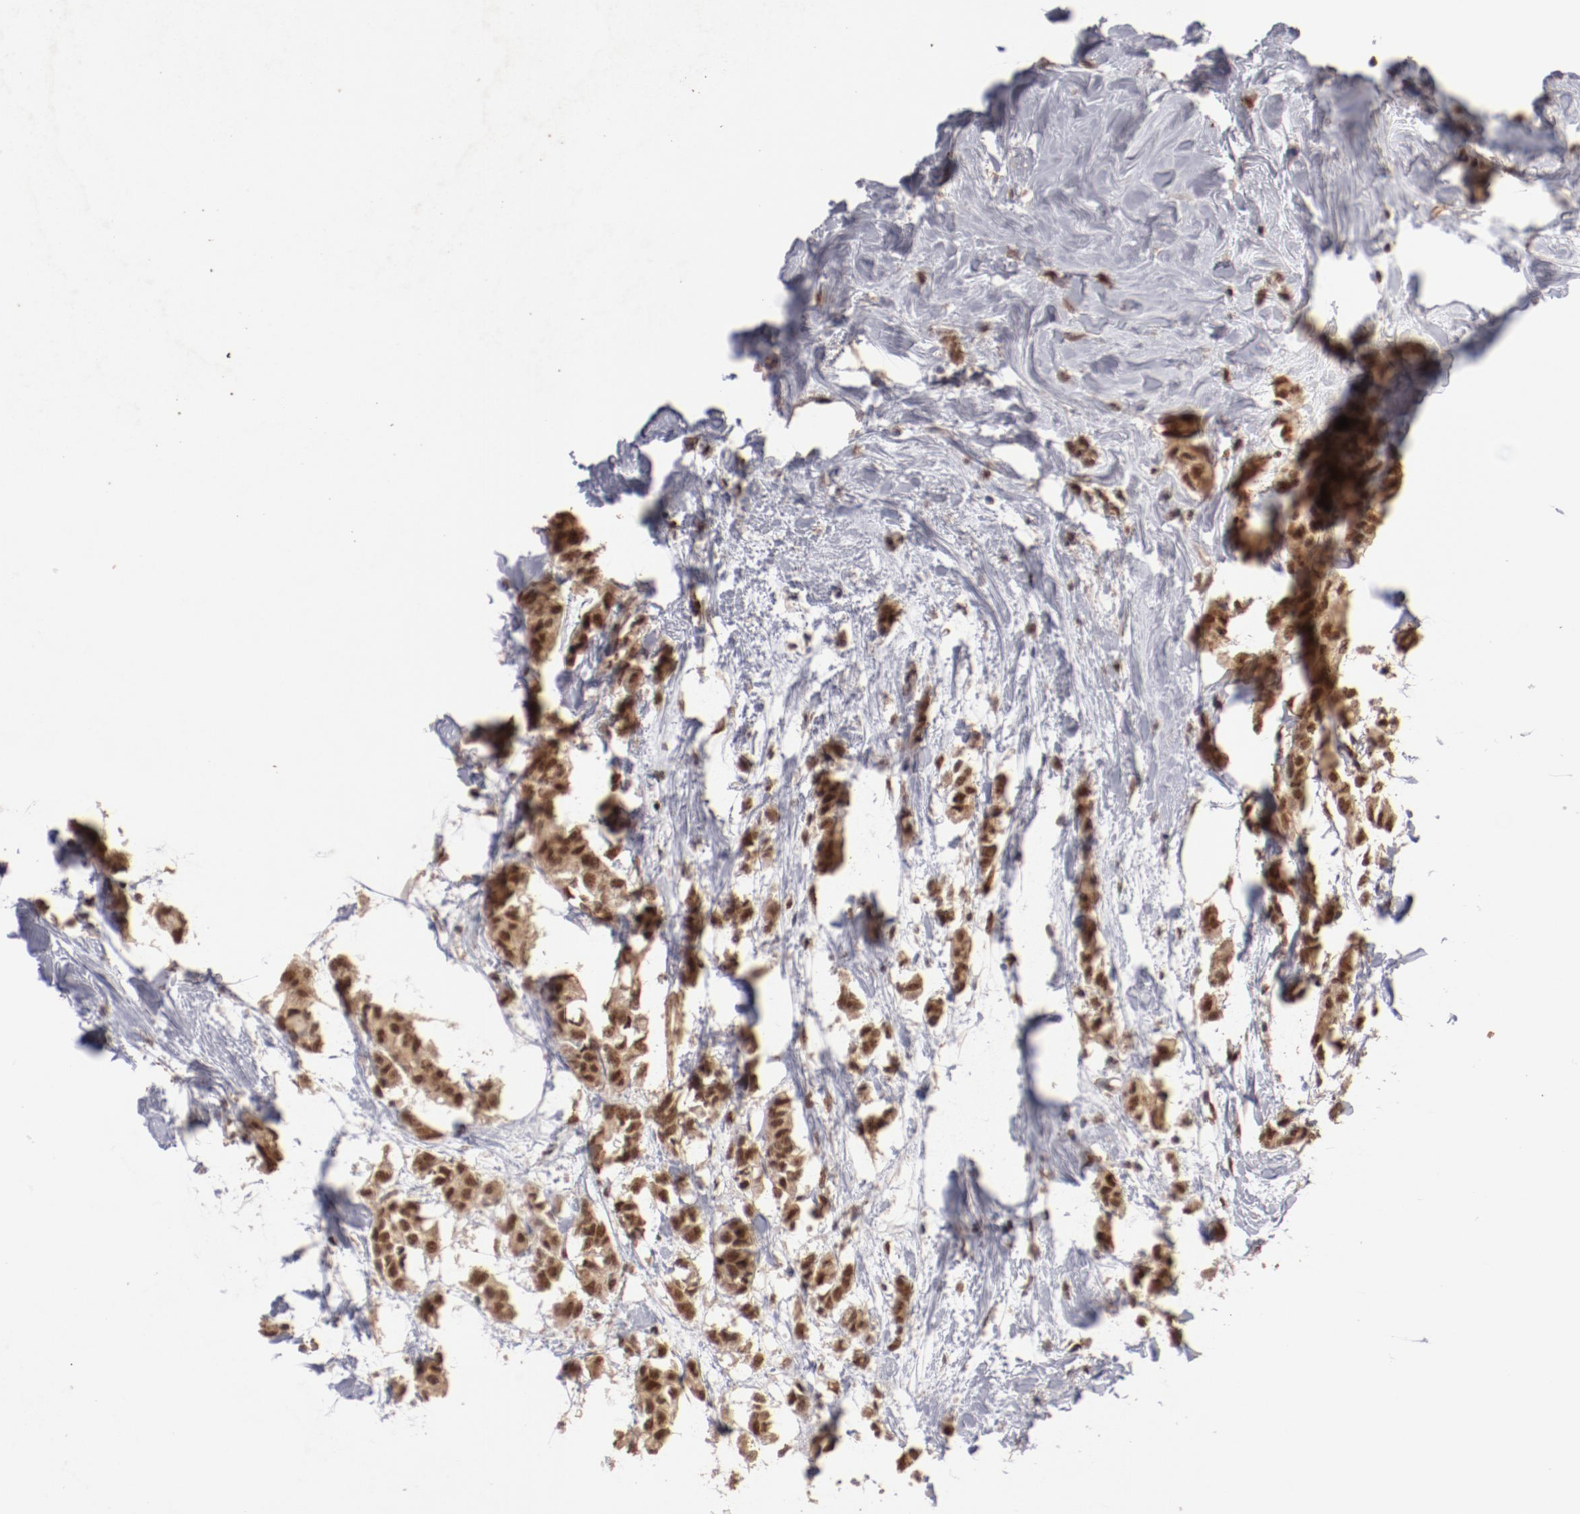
{"staining": {"intensity": "strong", "quantity": ">75%", "location": "cytoplasmic/membranous,nuclear"}, "tissue": "breast cancer", "cell_type": "Tumor cells", "image_type": "cancer", "snomed": [{"axis": "morphology", "description": "Duct carcinoma"}, {"axis": "topography", "description": "Breast"}], "caption": "Immunohistochemical staining of human breast cancer (invasive ductal carcinoma) displays high levels of strong cytoplasmic/membranous and nuclear protein expression in about >75% of tumor cells.", "gene": "CLOCK", "patient": {"sex": "female", "age": 84}}